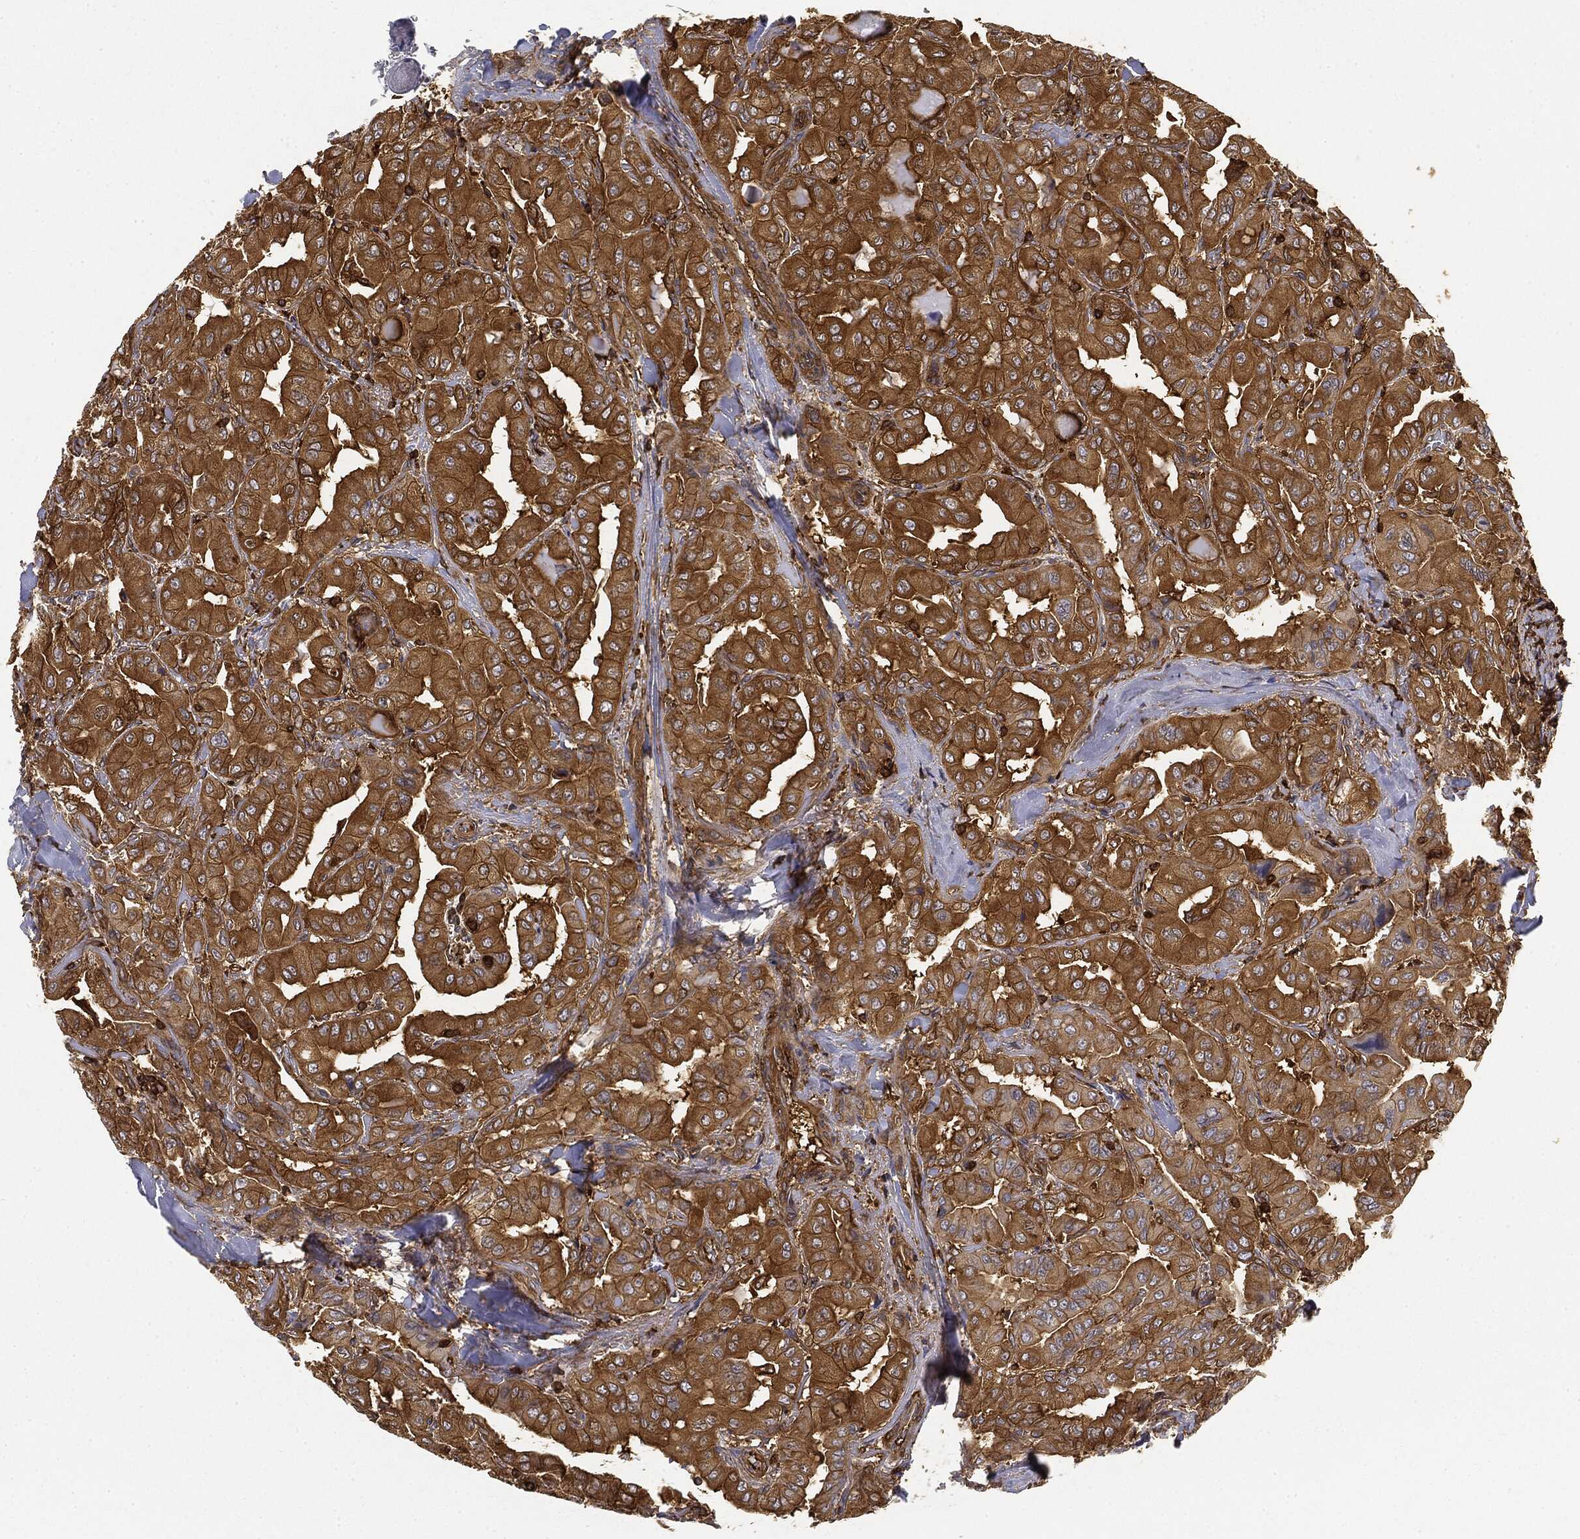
{"staining": {"intensity": "strong", "quantity": "25%-75%", "location": "cytoplasmic/membranous"}, "tissue": "thyroid cancer", "cell_type": "Tumor cells", "image_type": "cancer", "snomed": [{"axis": "morphology", "description": "Normal tissue, NOS"}, {"axis": "morphology", "description": "Papillary adenocarcinoma, NOS"}, {"axis": "topography", "description": "Thyroid gland"}], "caption": "Thyroid cancer (papillary adenocarcinoma) was stained to show a protein in brown. There is high levels of strong cytoplasmic/membranous expression in approximately 25%-75% of tumor cells. (DAB = brown stain, brightfield microscopy at high magnification).", "gene": "WDR1", "patient": {"sex": "female", "age": 66}}